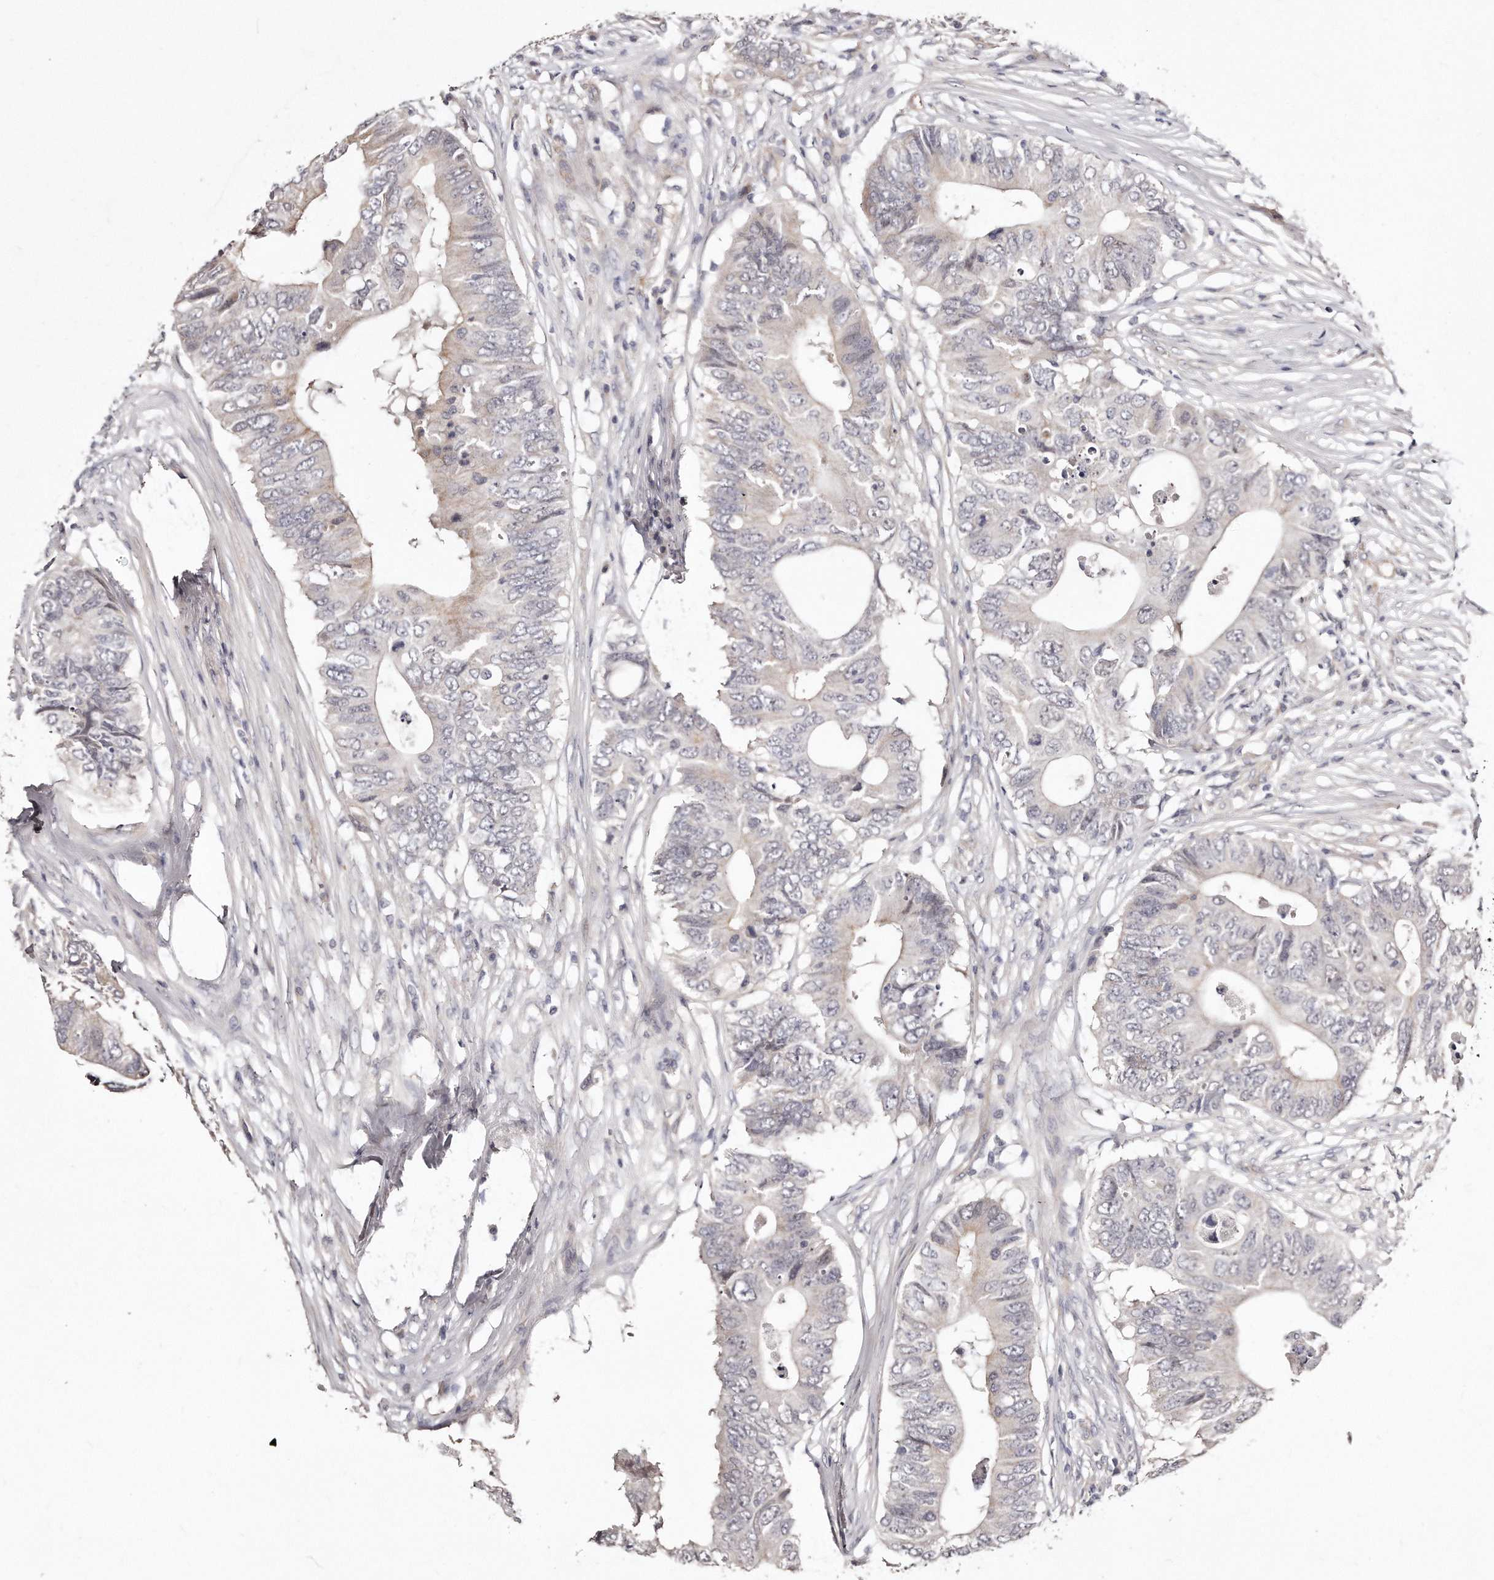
{"staining": {"intensity": "negative", "quantity": "none", "location": "none"}, "tissue": "colorectal cancer", "cell_type": "Tumor cells", "image_type": "cancer", "snomed": [{"axis": "morphology", "description": "Adenocarcinoma, NOS"}, {"axis": "topography", "description": "Colon"}], "caption": "Photomicrograph shows no significant protein positivity in tumor cells of colorectal cancer (adenocarcinoma).", "gene": "CASZ1", "patient": {"sex": "male", "age": 71}}